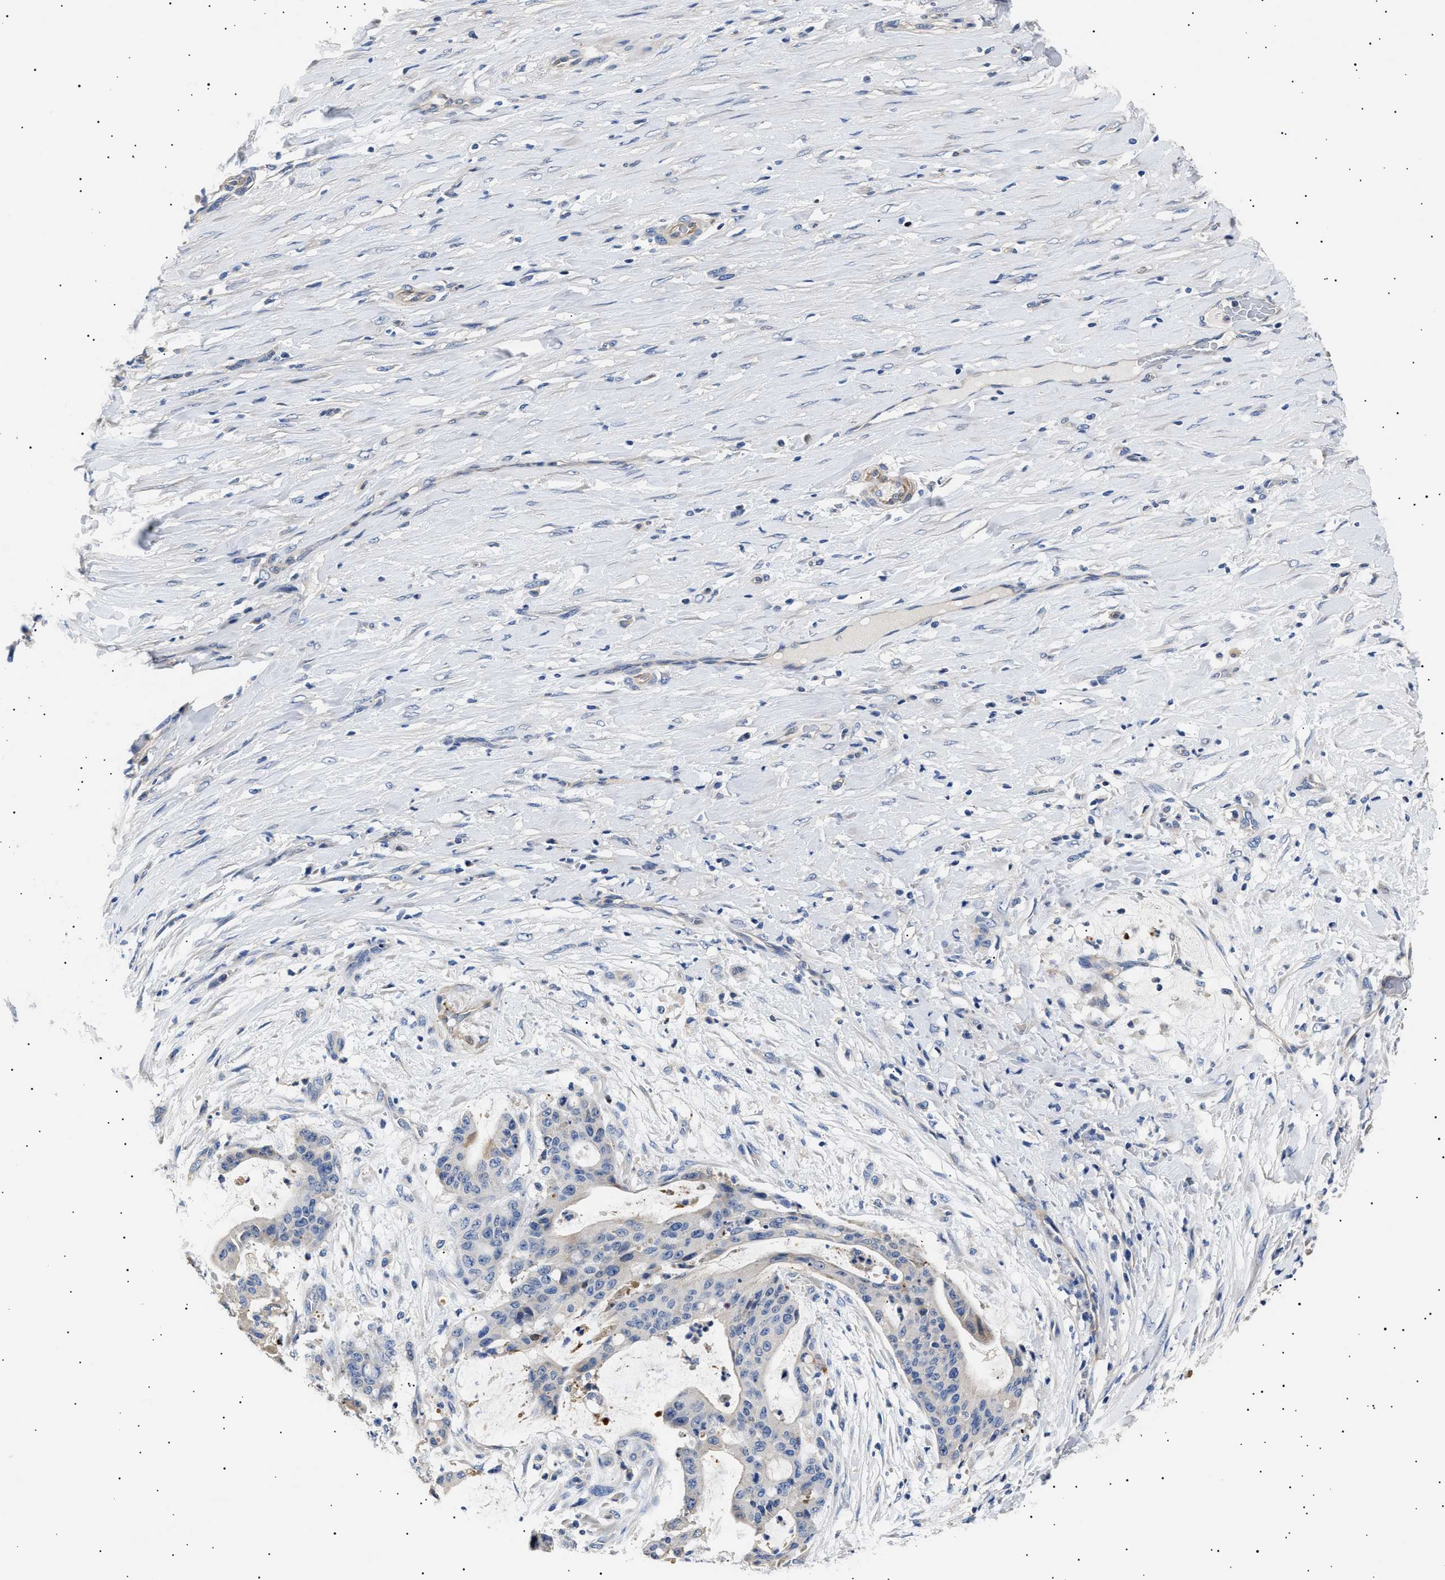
{"staining": {"intensity": "negative", "quantity": "none", "location": "none"}, "tissue": "liver cancer", "cell_type": "Tumor cells", "image_type": "cancer", "snomed": [{"axis": "morphology", "description": "Cholangiocarcinoma"}, {"axis": "topography", "description": "Liver"}], "caption": "Immunohistochemical staining of human cholangiocarcinoma (liver) demonstrates no significant expression in tumor cells.", "gene": "HEMGN", "patient": {"sex": "female", "age": 73}}